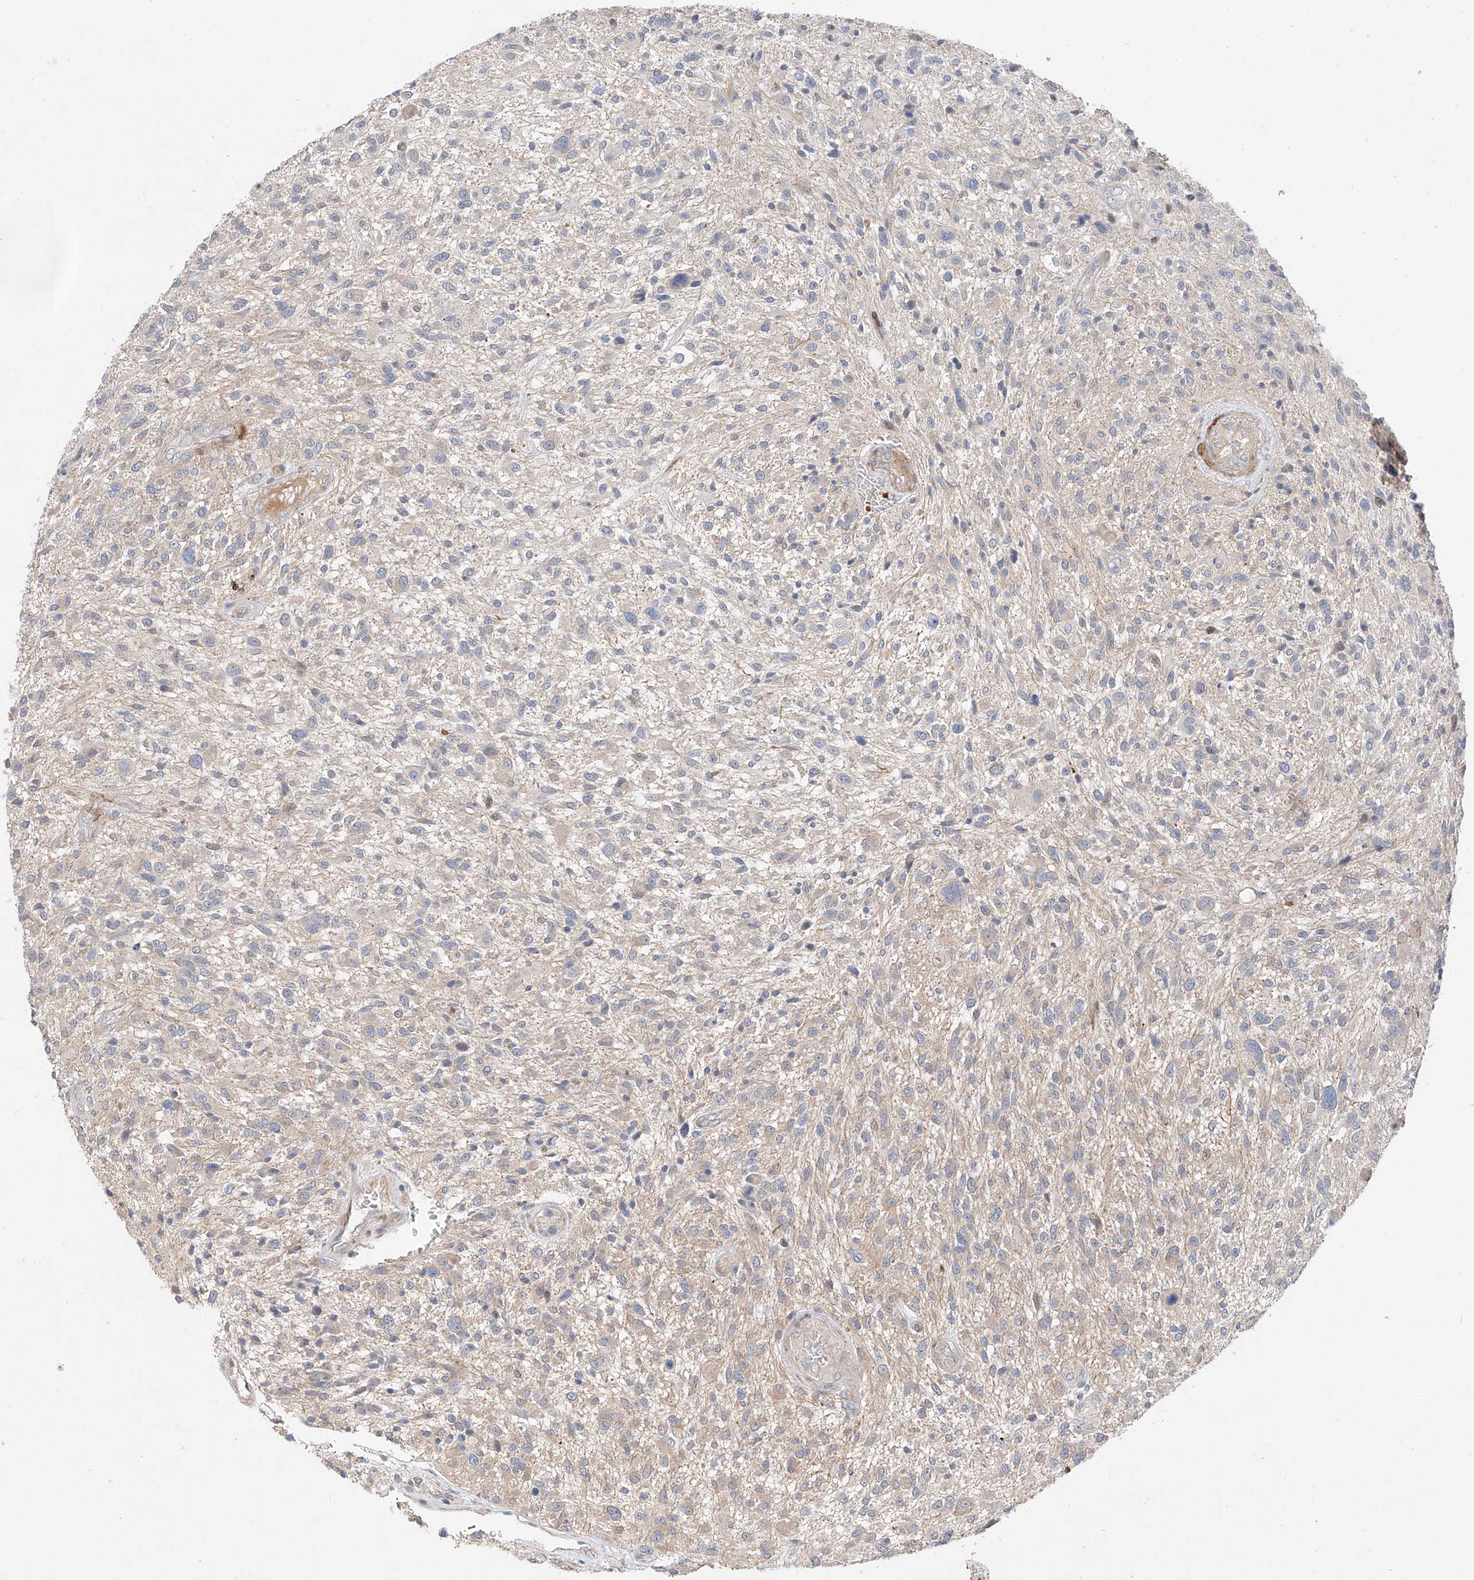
{"staining": {"intensity": "negative", "quantity": "none", "location": "none"}, "tissue": "glioma", "cell_type": "Tumor cells", "image_type": "cancer", "snomed": [{"axis": "morphology", "description": "Glioma, malignant, High grade"}, {"axis": "topography", "description": "Brain"}], "caption": "Image shows no protein positivity in tumor cells of glioma tissue. The staining was performed using DAB to visualize the protein expression in brown, while the nuclei were stained in blue with hematoxylin (Magnification: 20x).", "gene": "USF3", "patient": {"sex": "male", "age": 47}}